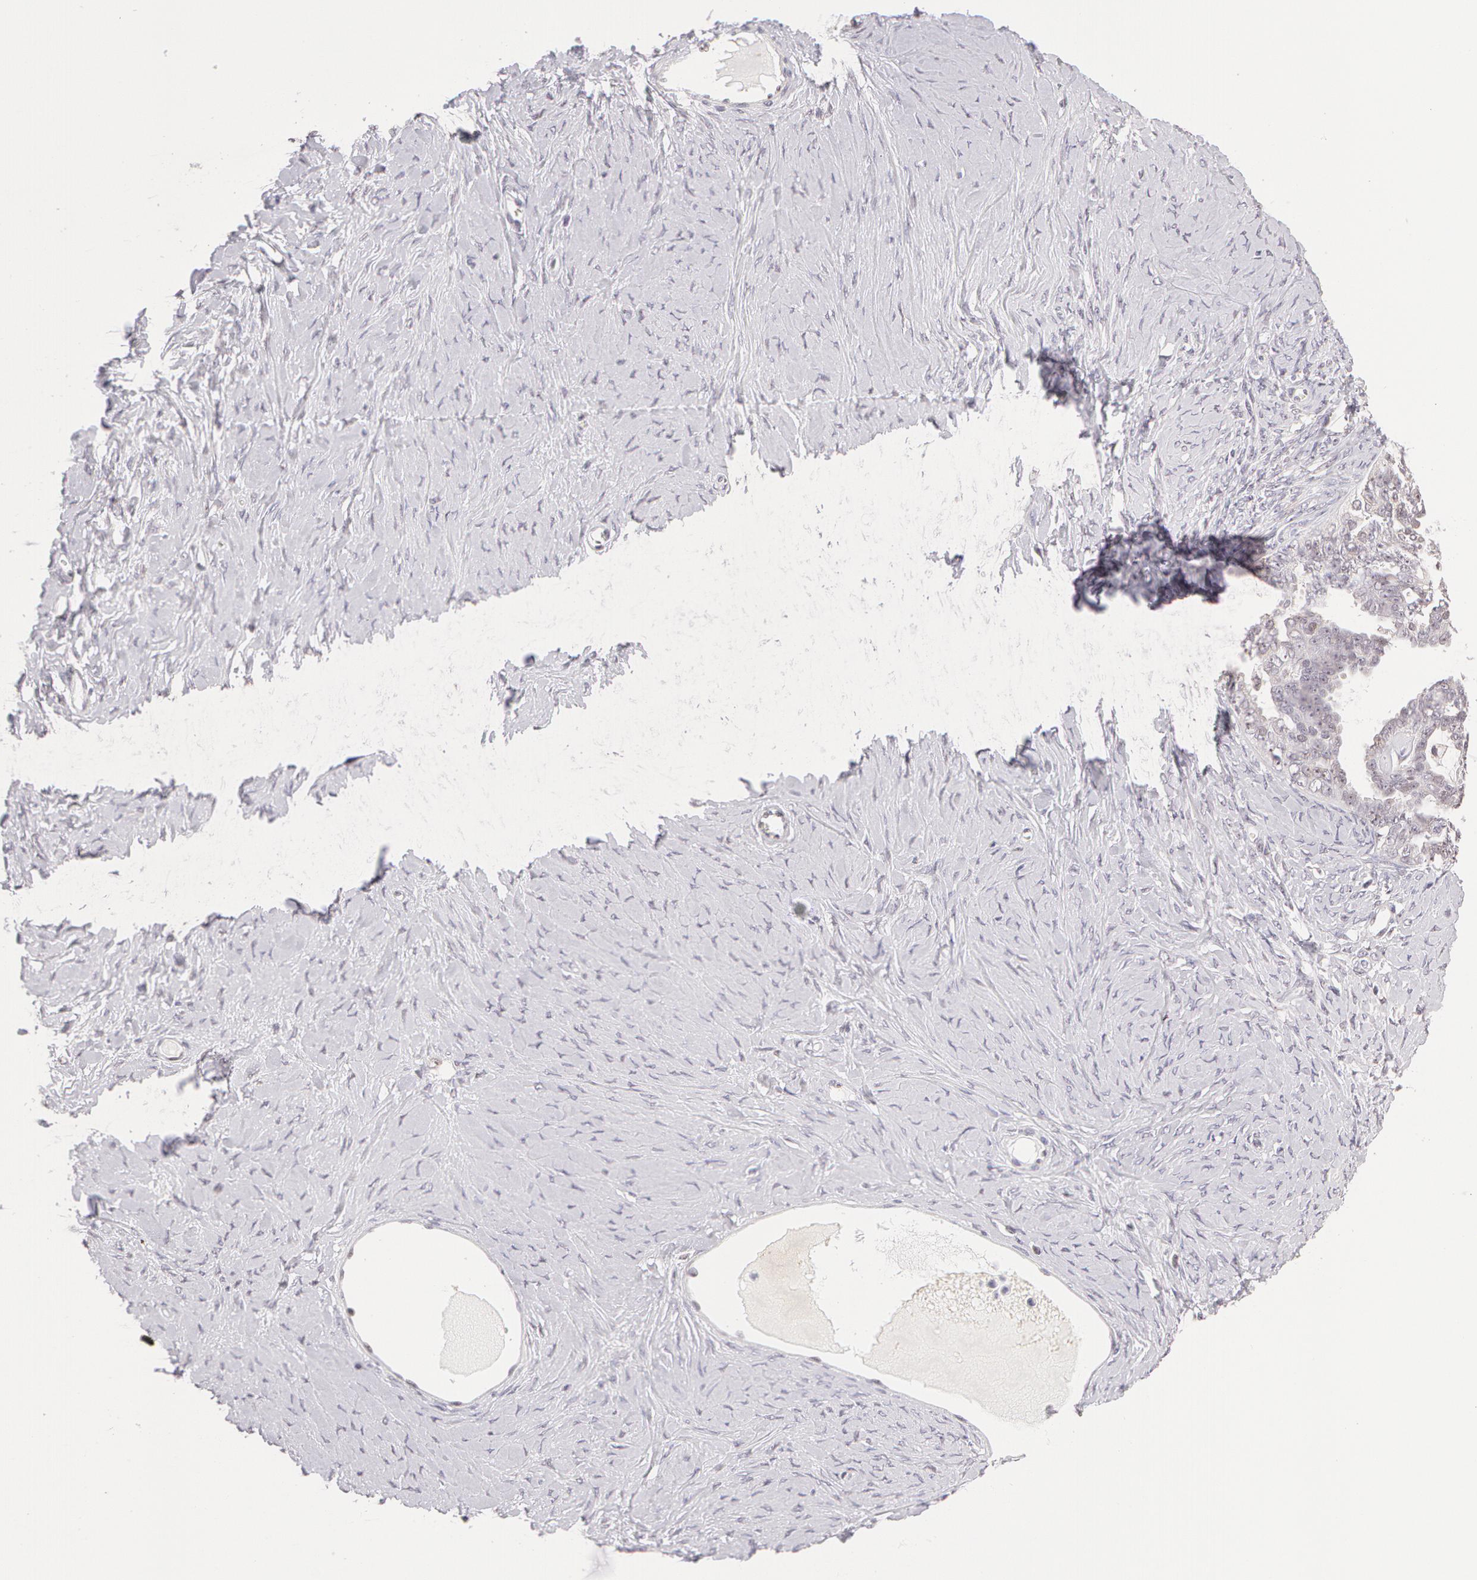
{"staining": {"intensity": "negative", "quantity": "none", "location": "none"}, "tissue": "ovarian cancer", "cell_type": "Tumor cells", "image_type": "cancer", "snomed": [{"axis": "morphology", "description": "Cystadenocarcinoma, serous, NOS"}, {"axis": "topography", "description": "Ovary"}], "caption": "This is an immunohistochemistry photomicrograph of serous cystadenocarcinoma (ovarian). There is no staining in tumor cells.", "gene": "ZNF597", "patient": {"sex": "female", "age": 71}}